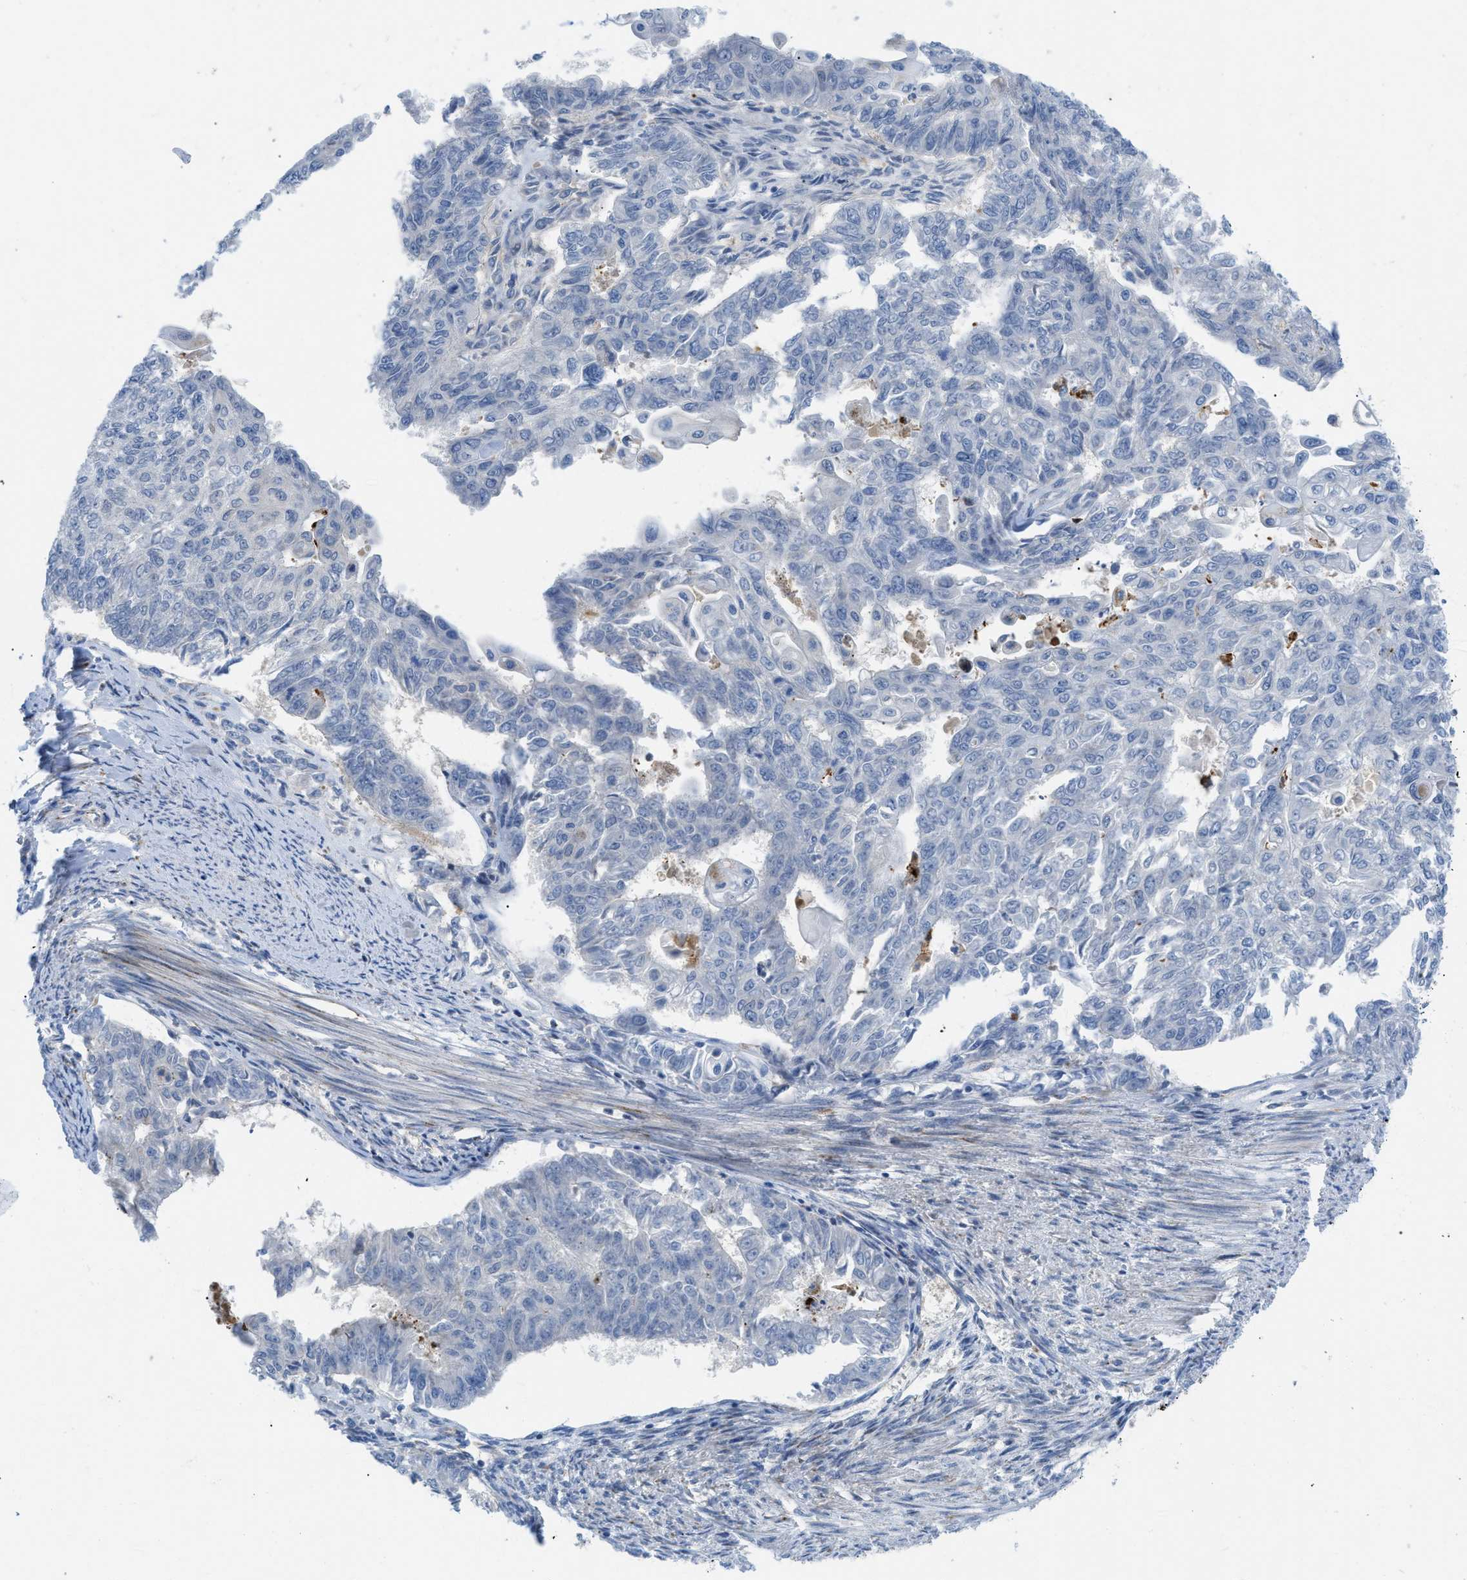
{"staining": {"intensity": "negative", "quantity": "none", "location": "none"}, "tissue": "endometrial cancer", "cell_type": "Tumor cells", "image_type": "cancer", "snomed": [{"axis": "morphology", "description": "Adenocarcinoma, NOS"}, {"axis": "topography", "description": "Endometrium"}], "caption": "The IHC photomicrograph has no significant staining in tumor cells of adenocarcinoma (endometrial) tissue.", "gene": "RBBP9", "patient": {"sex": "female", "age": 32}}